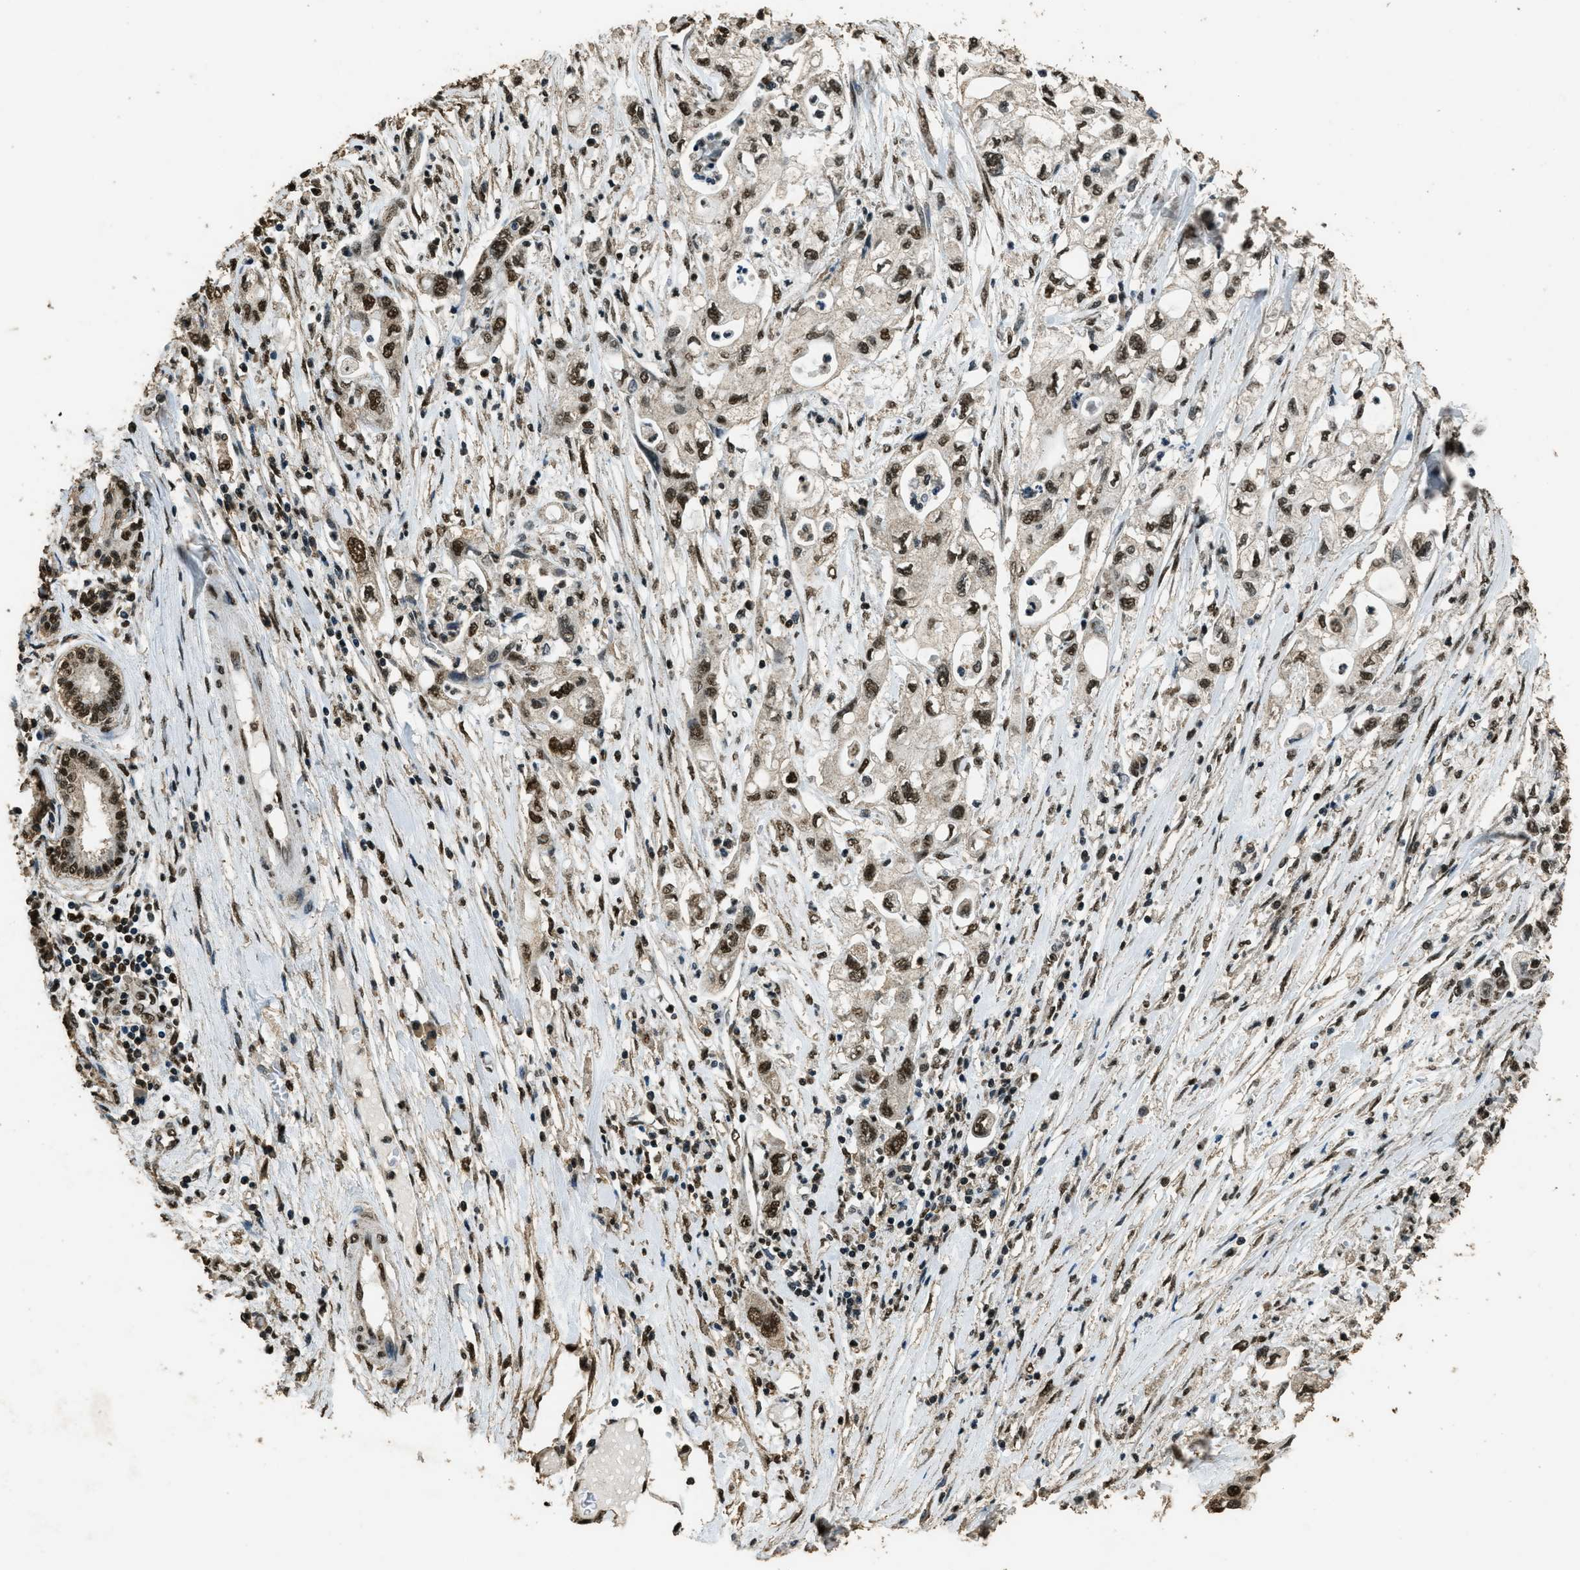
{"staining": {"intensity": "strong", "quantity": ">75%", "location": "nuclear"}, "tissue": "pancreatic cancer", "cell_type": "Tumor cells", "image_type": "cancer", "snomed": [{"axis": "morphology", "description": "Adenocarcinoma, NOS"}, {"axis": "topography", "description": "Pancreas"}], "caption": "Immunohistochemical staining of pancreatic adenocarcinoma shows high levels of strong nuclear protein positivity in approximately >75% of tumor cells. The staining was performed using DAB (3,3'-diaminobenzidine), with brown indicating positive protein expression. Nuclei are stained blue with hematoxylin.", "gene": "MYB", "patient": {"sex": "male", "age": 79}}